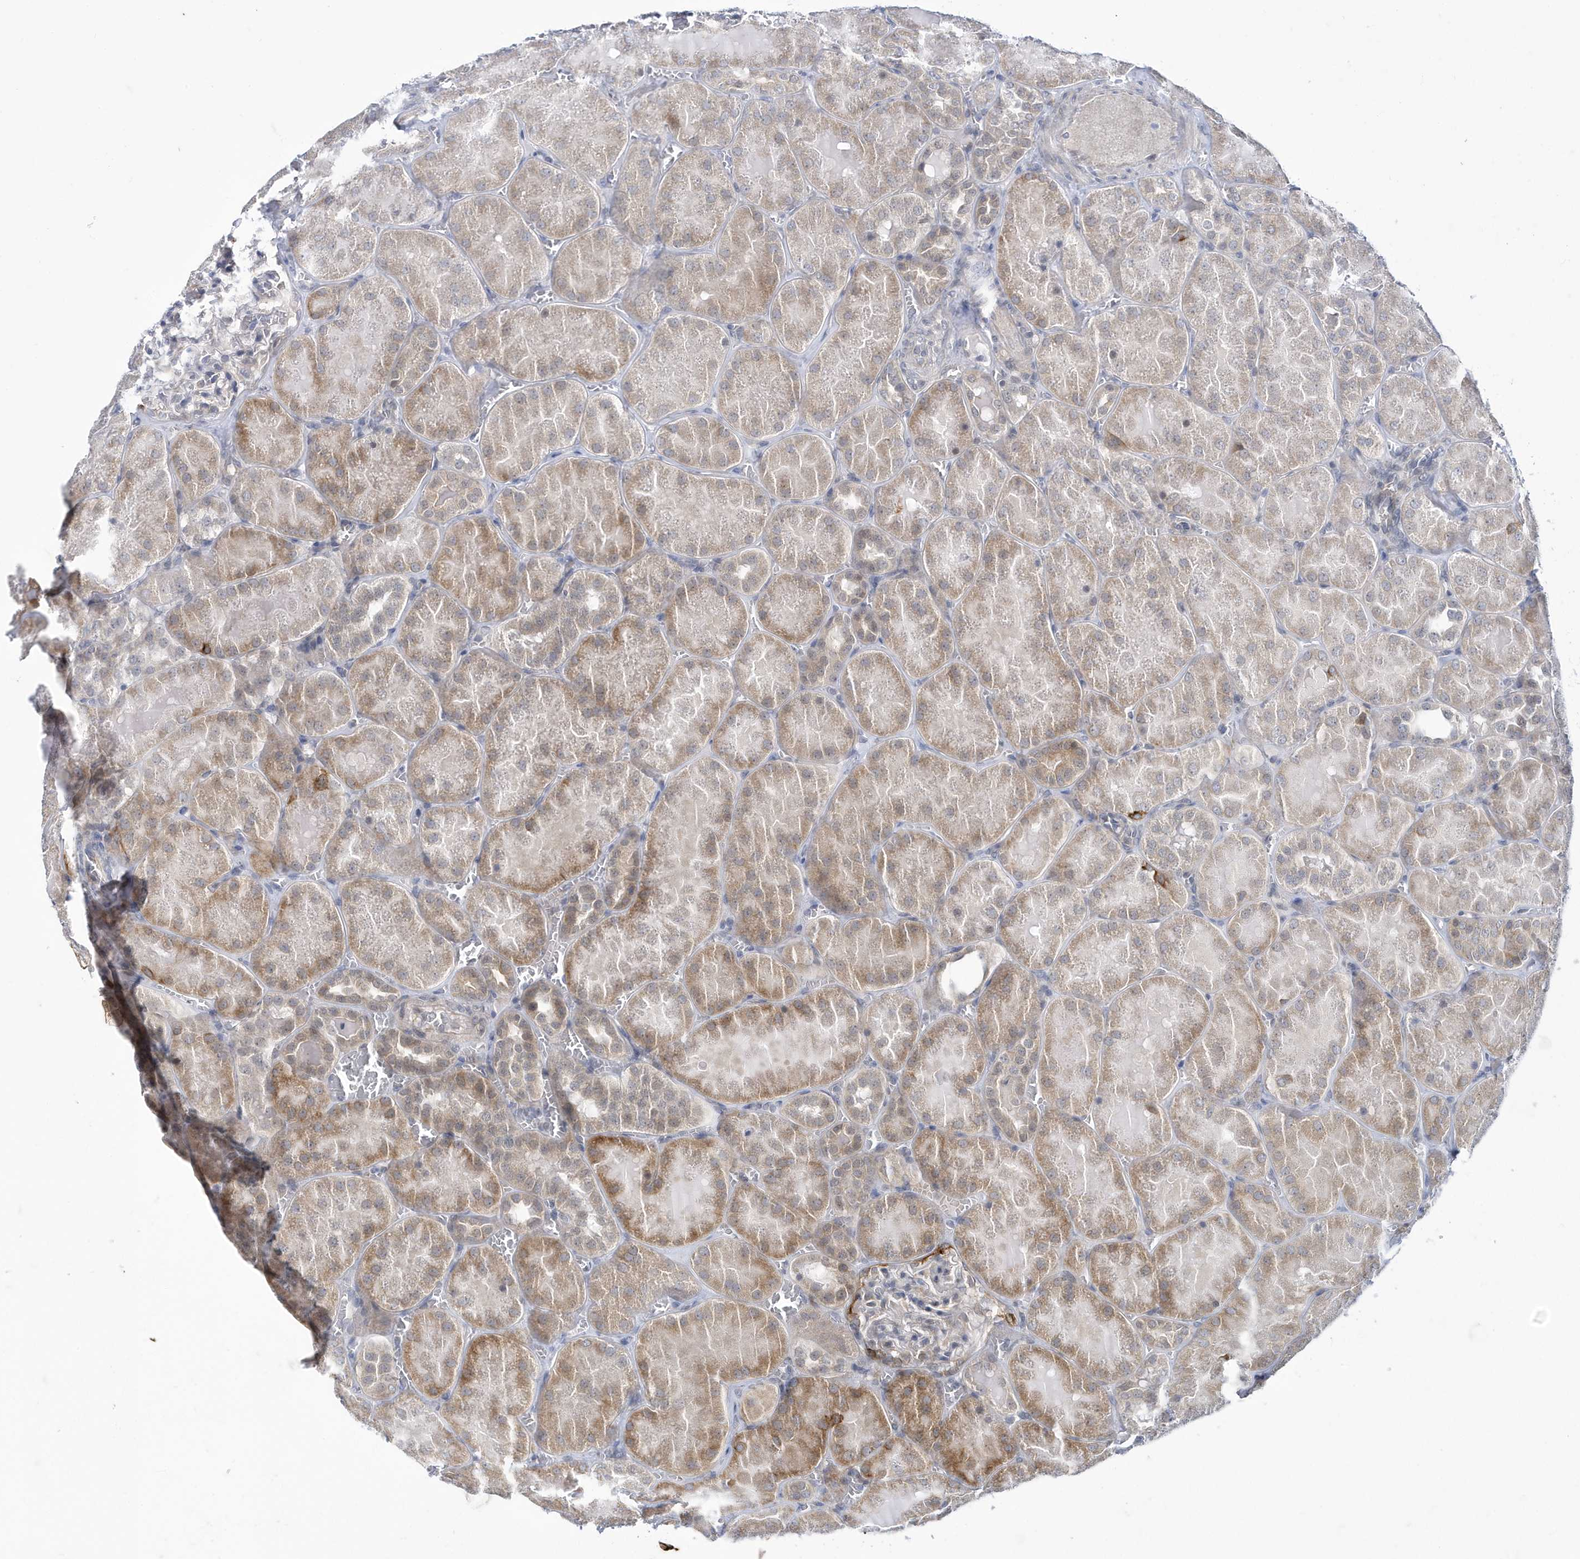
{"staining": {"intensity": "negative", "quantity": "none", "location": "none"}, "tissue": "kidney", "cell_type": "Cells in glomeruli", "image_type": "normal", "snomed": [{"axis": "morphology", "description": "Normal tissue, NOS"}, {"axis": "topography", "description": "Kidney"}], "caption": "Immunohistochemistry micrograph of unremarkable kidney: kidney stained with DAB (3,3'-diaminobenzidine) reveals no significant protein expression in cells in glomeruli.", "gene": "ZNF654", "patient": {"sex": "male", "age": 28}}